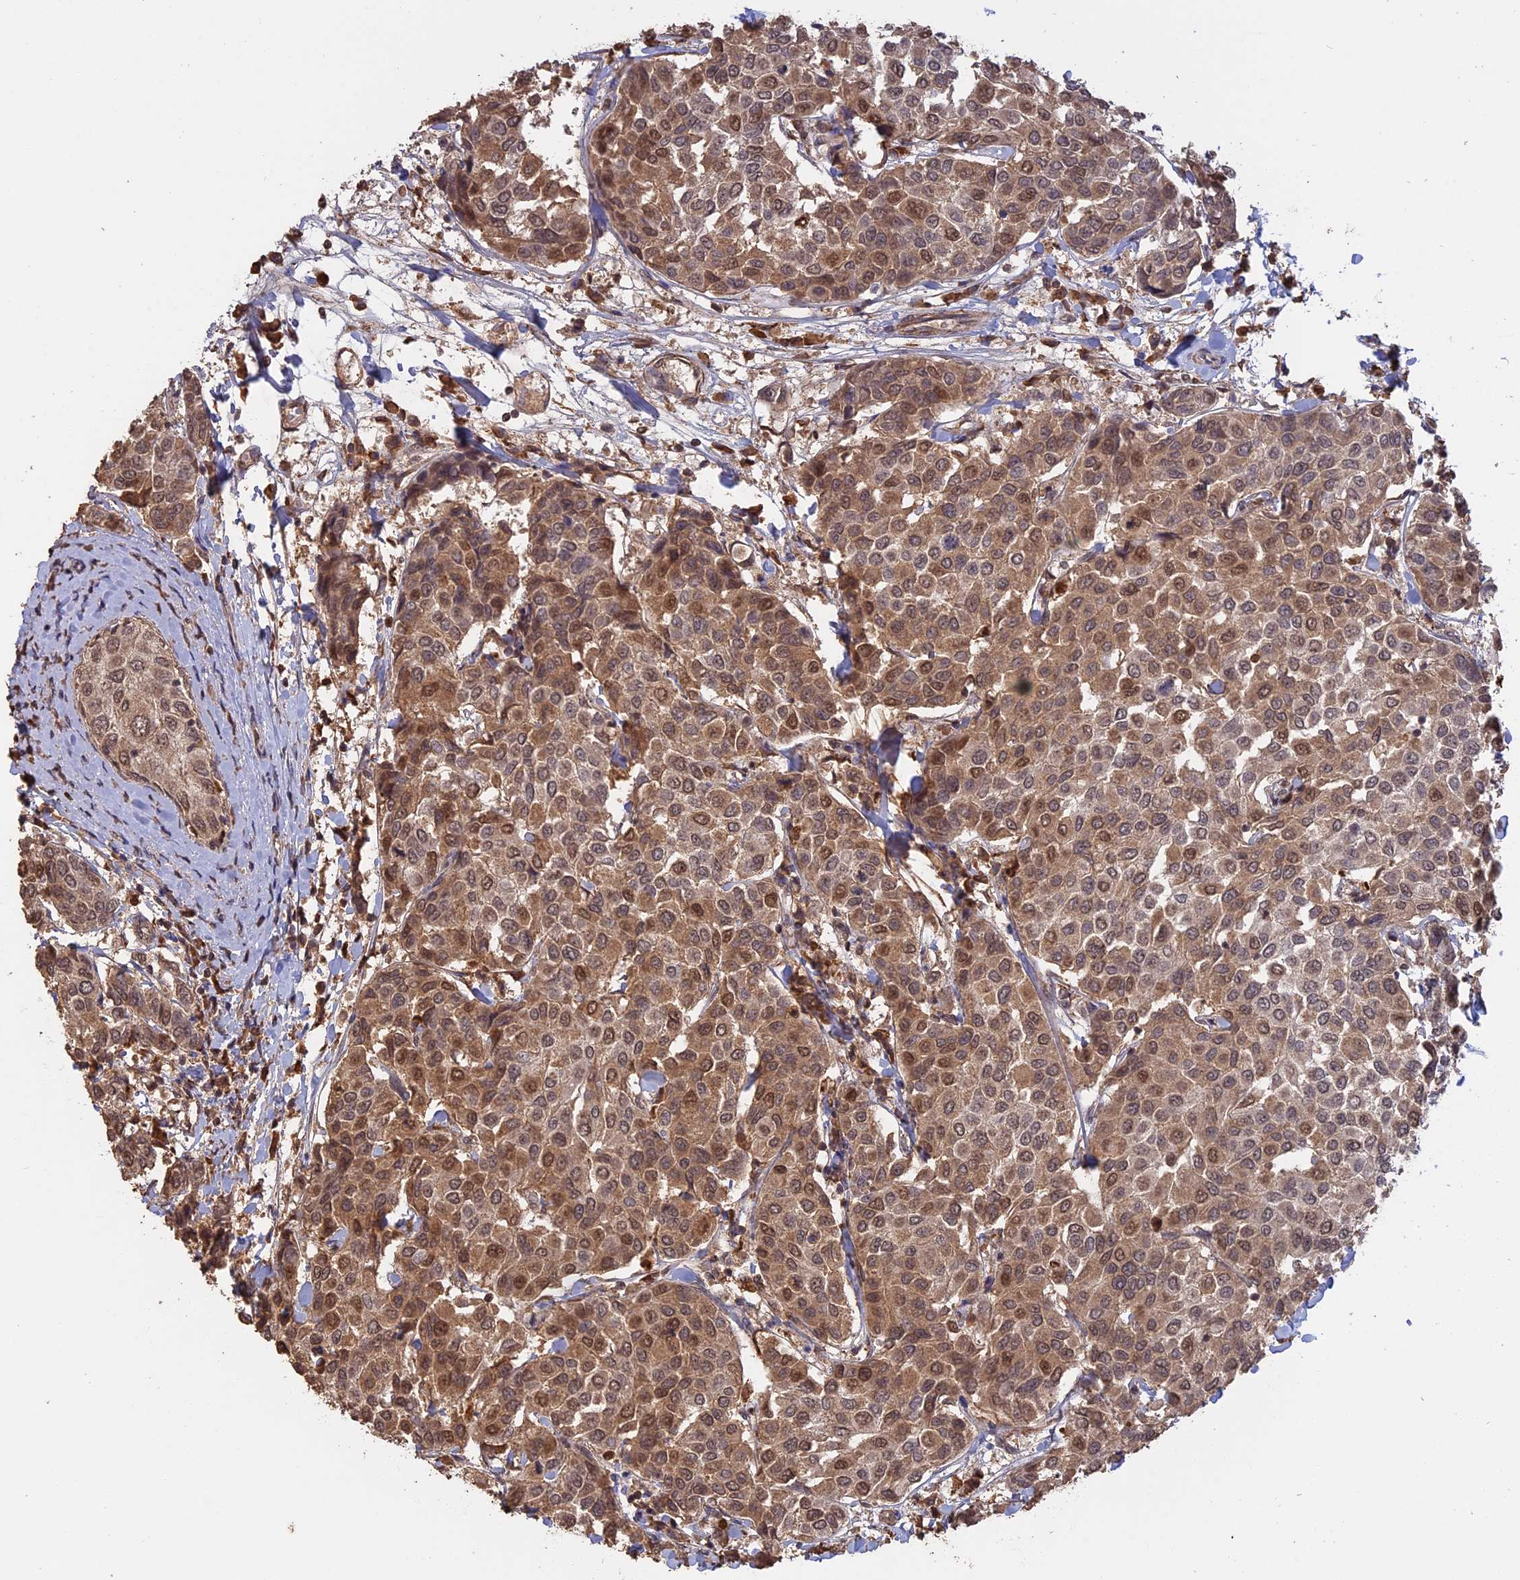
{"staining": {"intensity": "moderate", "quantity": ">75%", "location": "cytoplasmic/membranous,nuclear"}, "tissue": "breast cancer", "cell_type": "Tumor cells", "image_type": "cancer", "snomed": [{"axis": "morphology", "description": "Duct carcinoma"}, {"axis": "topography", "description": "Breast"}], "caption": "Tumor cells exhibit medium levels of moderate cytoplasmic/membranous and nuclear expression in about >75% of cells in intraductal carcinoma (breast).", "gene": "FAM210B", "patient": {"sex": "female", "age": 55}}